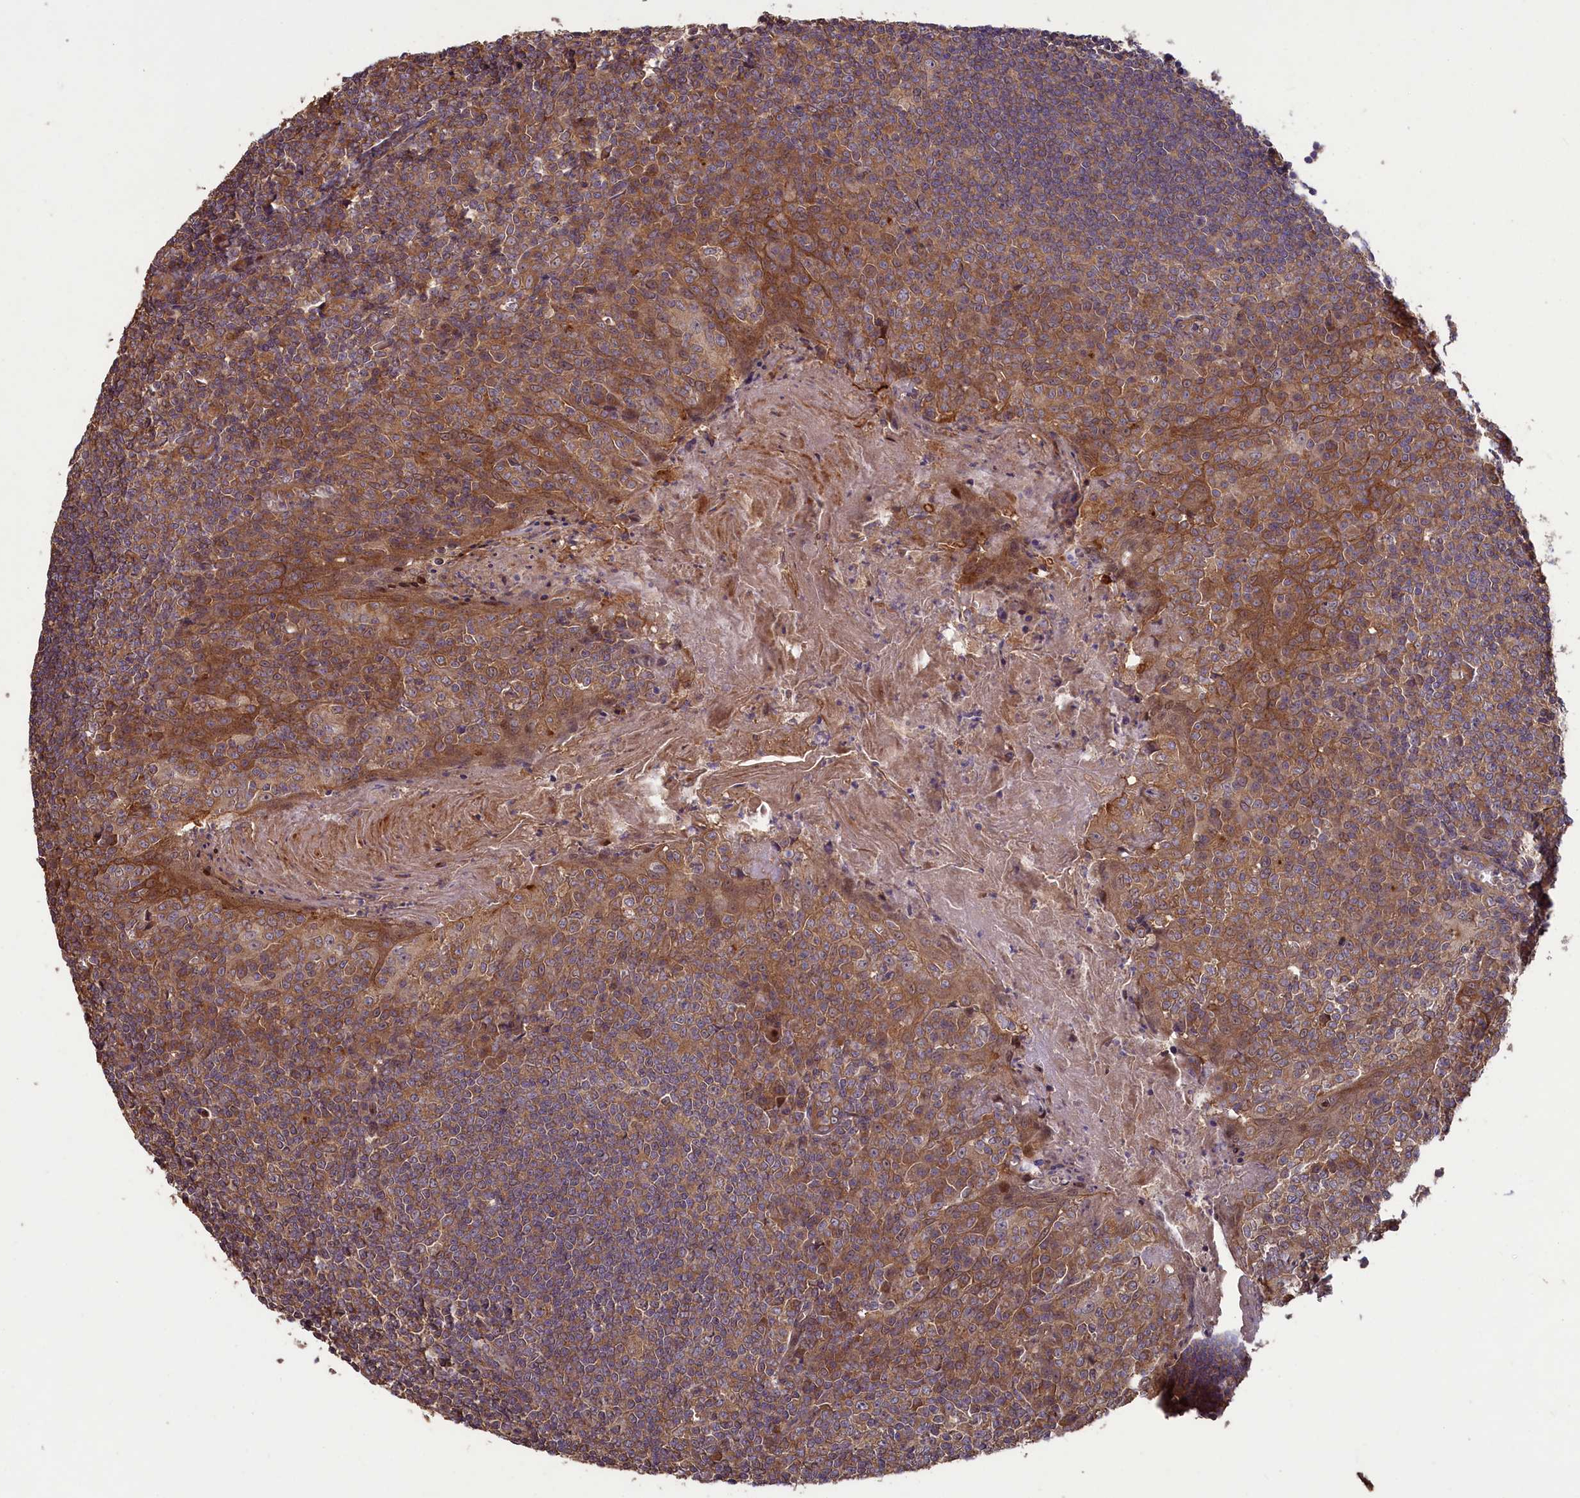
{"staining": {"intensity": "moderate", "quantity": ">75%", "location": "cytoplasmic/membranous"}, "tissue": "tonsil", "cell_type": "Germinal center cells", "image_type": "normal", "snomed": [{"axis": "morphology", "description": "Normal tissue, NOS"}, {"axis": "topography", "description": "Tonsil"}], "caption": "Germinal center cells demonstrate moderate cytoplasmic/membranous expression in about >75% of cells in benign tonsil.", "gene": "CIAO2B", "patient": {"sex": "male", "age": 27}}